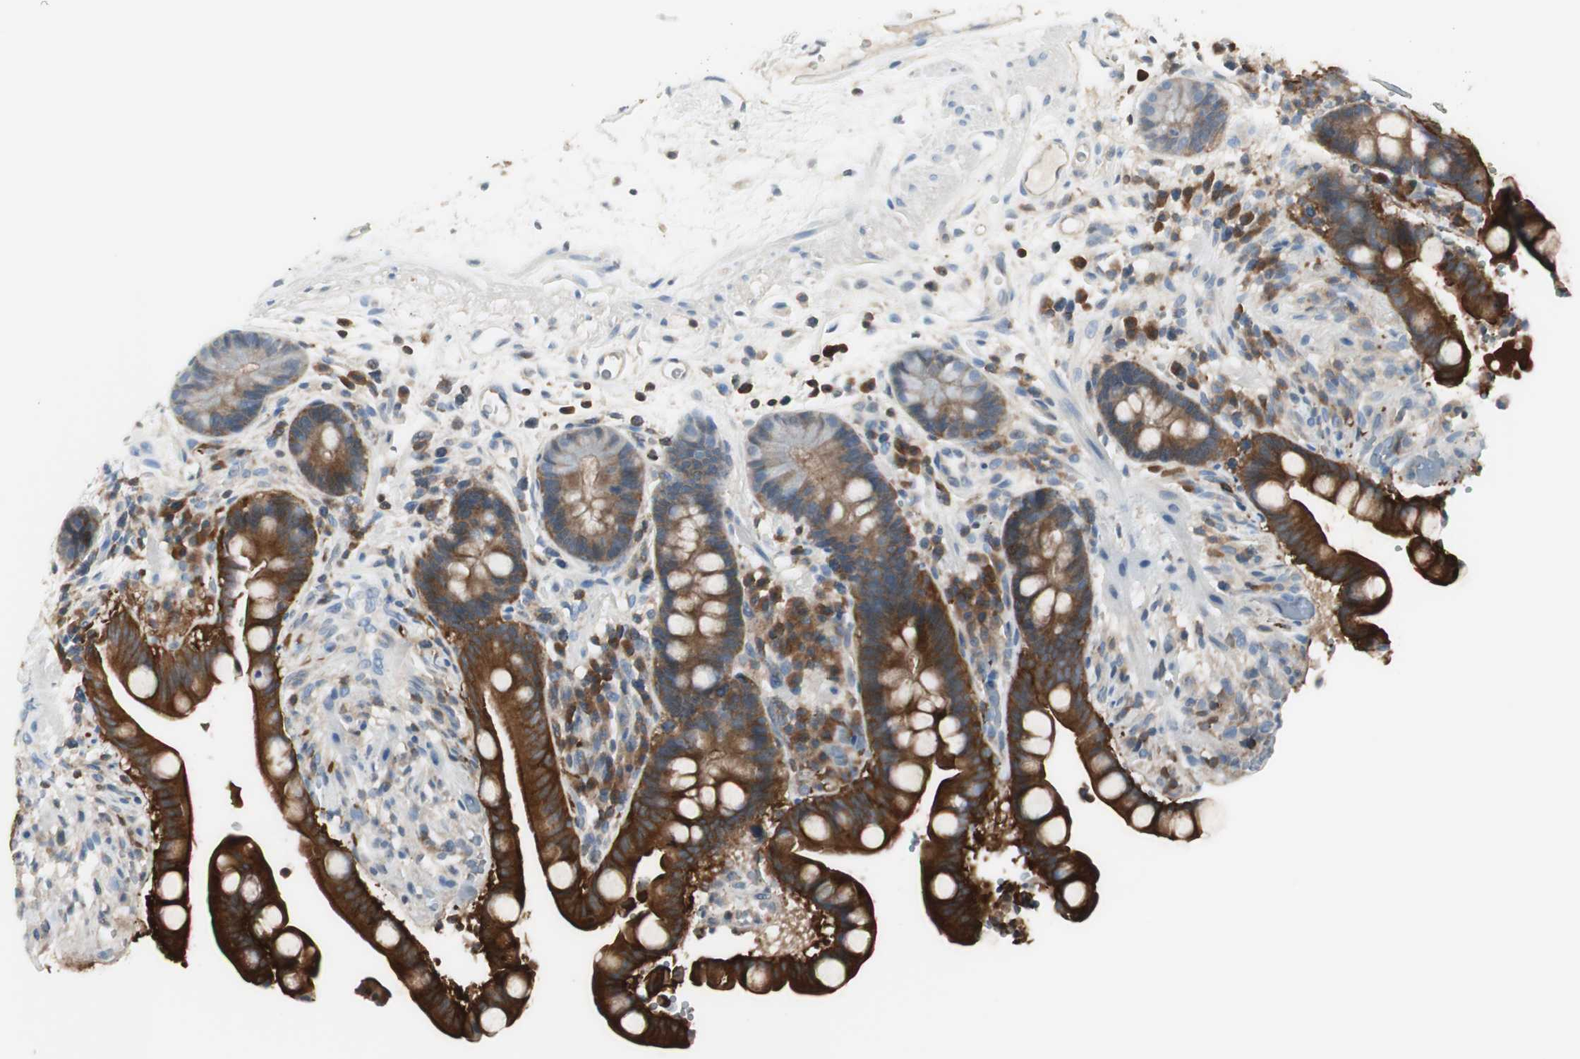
{"staining": {"intensity": "negative", "quantity": "none", "location": "none"}, "tissue": "colon", "cell_type": "Endothelial cells", "image_type": "normal", "snomed": [{"axis": "morphology", "description": "Normal tissue, NOS"}, {"axis": "topography", "description": "Colon"}], "caption": "The photomicrograph shows no staining of endothelial cells in normal colon. (Stains: DAB IHC with hematoxylin counter stain, Microscopy: brightfield microscopy at high magnification).", "gene": "SLC9A3R1", "patient": {"sex": "male", "age": 73}}